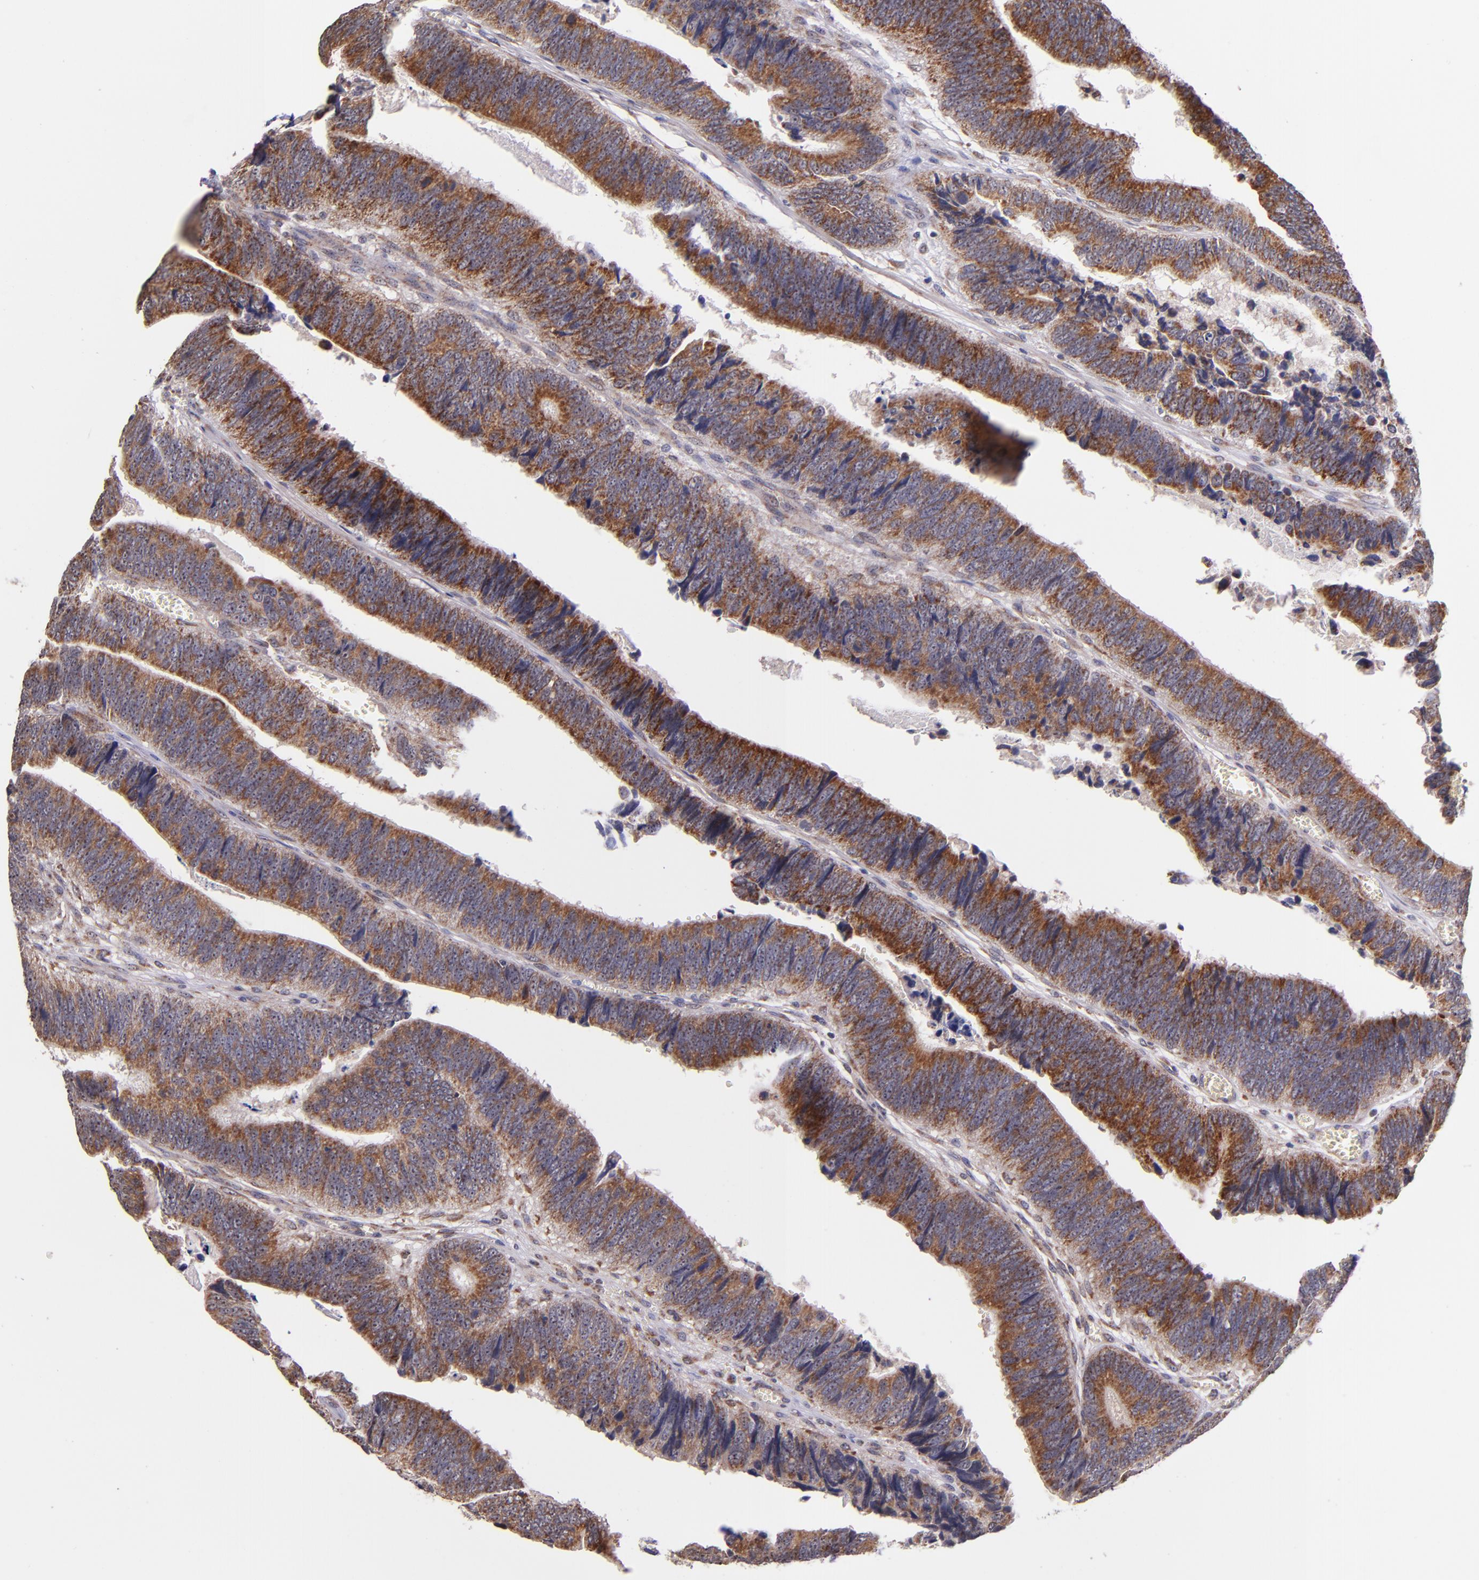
{"staining": {"intensity": "strong", "quantity": ">75%", "location": "cytoplasmic/membranous"}, "tissue": "colorectal cancer", "cell_type": "Tumor cells", "image_type": "cancer", "snomed": [{"axis": "morphology", "description": "Adenocarcinoma, NOS"}, {"axis": "topography", "description": "Colon"}], "caption": "Protein analysis of colorectal adenocarcinoma tissue shows strong cytoplasmic/membranous expression in about >75% of tumor cells. The staining is performed using DAB (3,3'-diaminobenzidine) brown chromogen to label protein expression. The nuclei are counter-stained blue using hematoxylin.", "gene": "SHC1", "patient": {"sex": "male", "age": 72}}